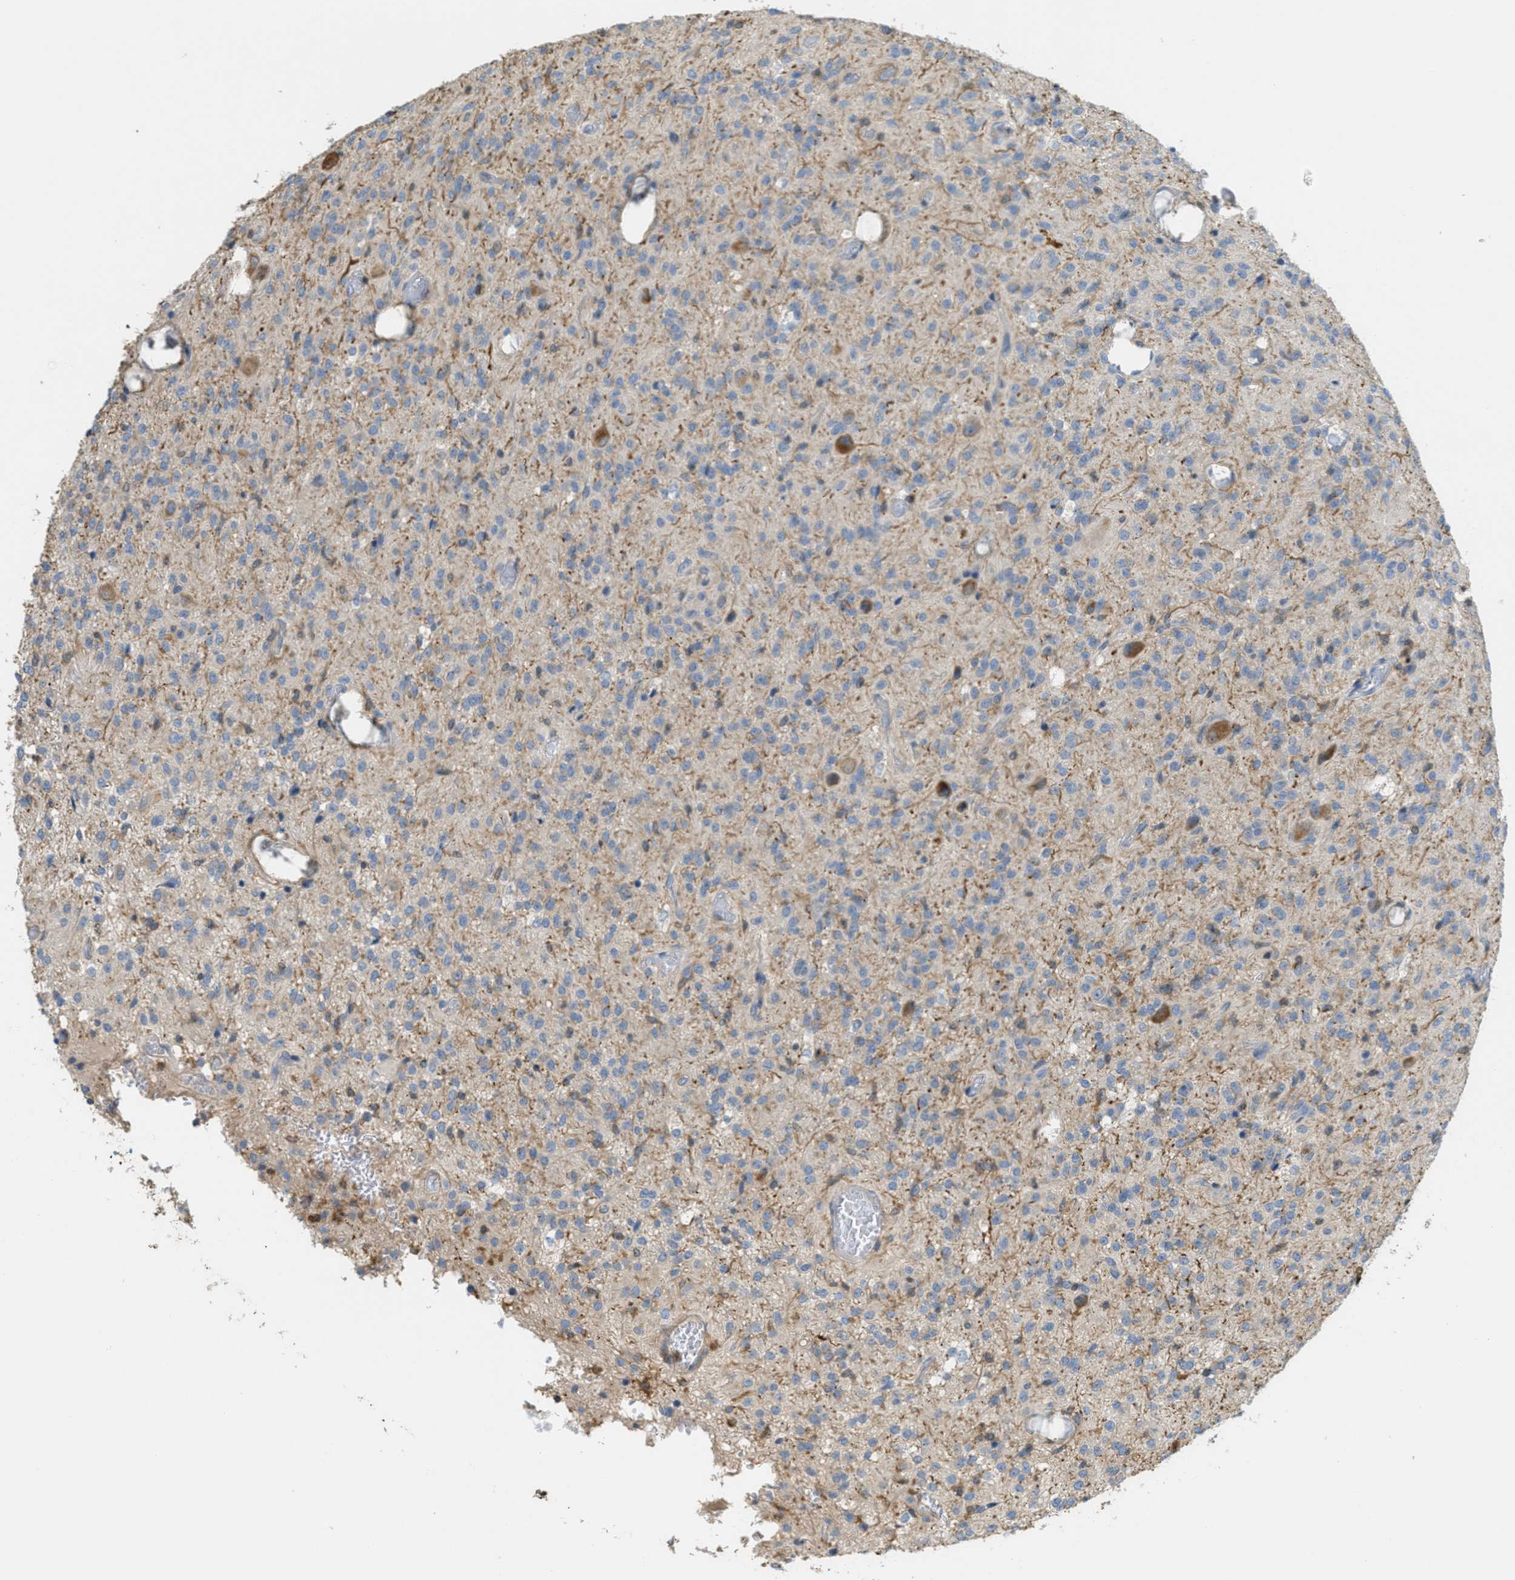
{"staining": {"intensity": "negative", "quantity": "none", "location": "none"}, "tissue": "glioma", "cell_type": "Tumor cells", "image_type": "cancer", "snomed": [{"axis": "morphology", "description": "Glioma, malignant, High grade"}, {"axis": "topography", "description": "Brain"}], "caption": "Immunohistochemistry (IHC) histopathology image of human malignant glioma (high-grade) stained for a protein (brown), which displays no expression in tumor cells.", "gene": "GRIK2", "patient": {"sex": "female", "age": 59}}